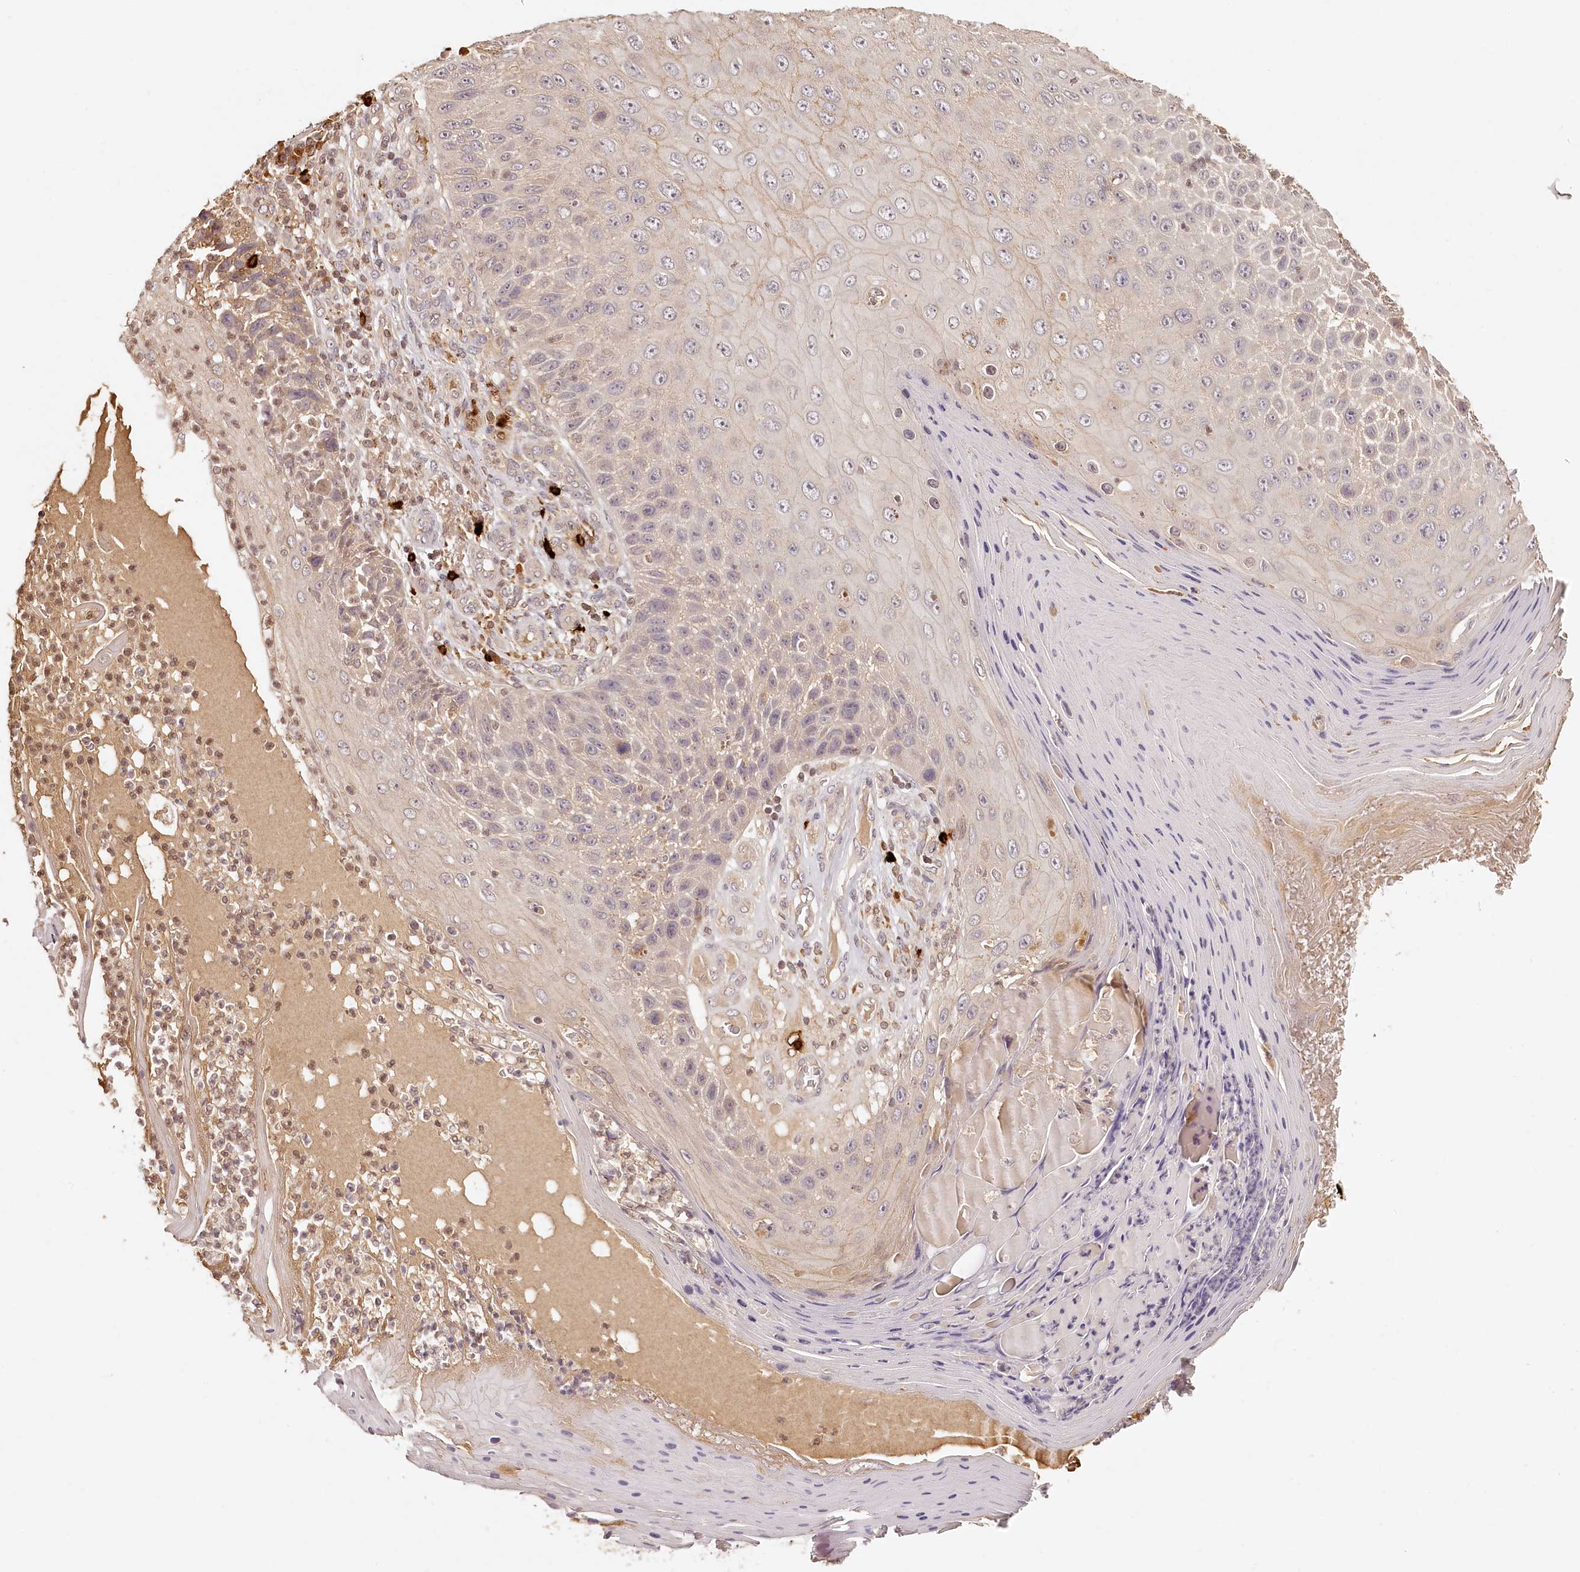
{"staining": {"intensity": "weak", "quantity": "<25%", "location": "cytoplasmic/membranous"}, "tissue": "skin cancer", "cell_type": "Tumor cells", "image_type": "cancer", "snomed": [{"axis": "morphology", "description": "Squamous cell carcinoma, NOS"}, {"axis": "topography", "description": "Skin"}], "caption": "Squamous cell carcinoma (skin) was stained to show a protein in brown. There is no significant positivity in tumor cells.", "gene": "SYNGR1", "patient": {"sex": "female", "age": 88}}